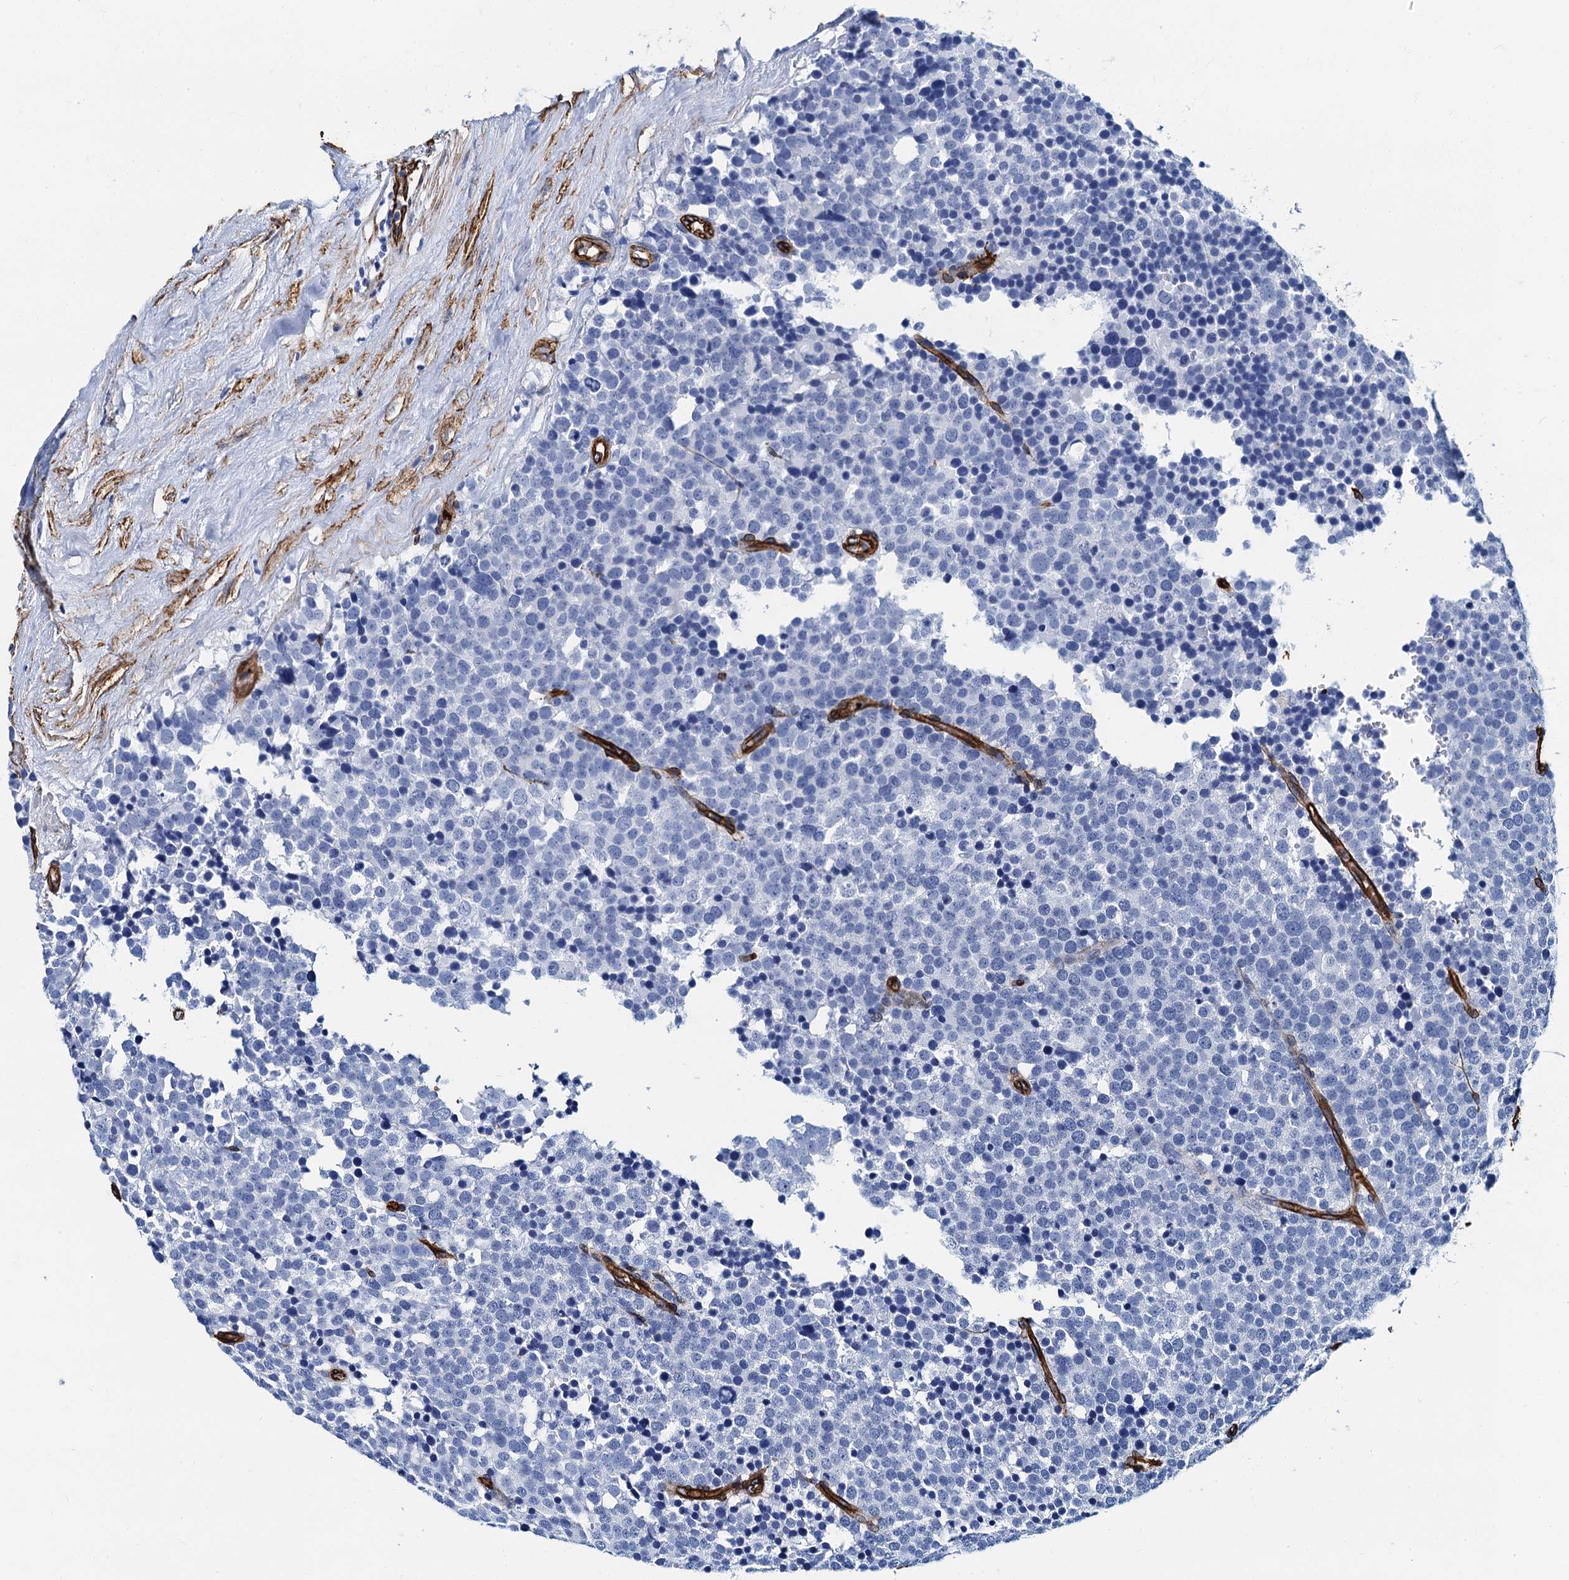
{"staining": {"intensity": "negative", "quantity": "none", "location": "none"}, "tissue": "testis cancer", "cell_type": "Tumor cells", "image_type": "cancer", "snomed": [{"axis": "morphology", "description": "Seminoma, NOS"}, {"axis": "topography", "description": "Testis"}], "caption": "Human testis cancer (seminoma) stained for a protein using immunohistochemistry (IHC) displays no staining in tumor cells.", "gene": "CAVIN2", "patient": {"sex": "male", "age": 71}}